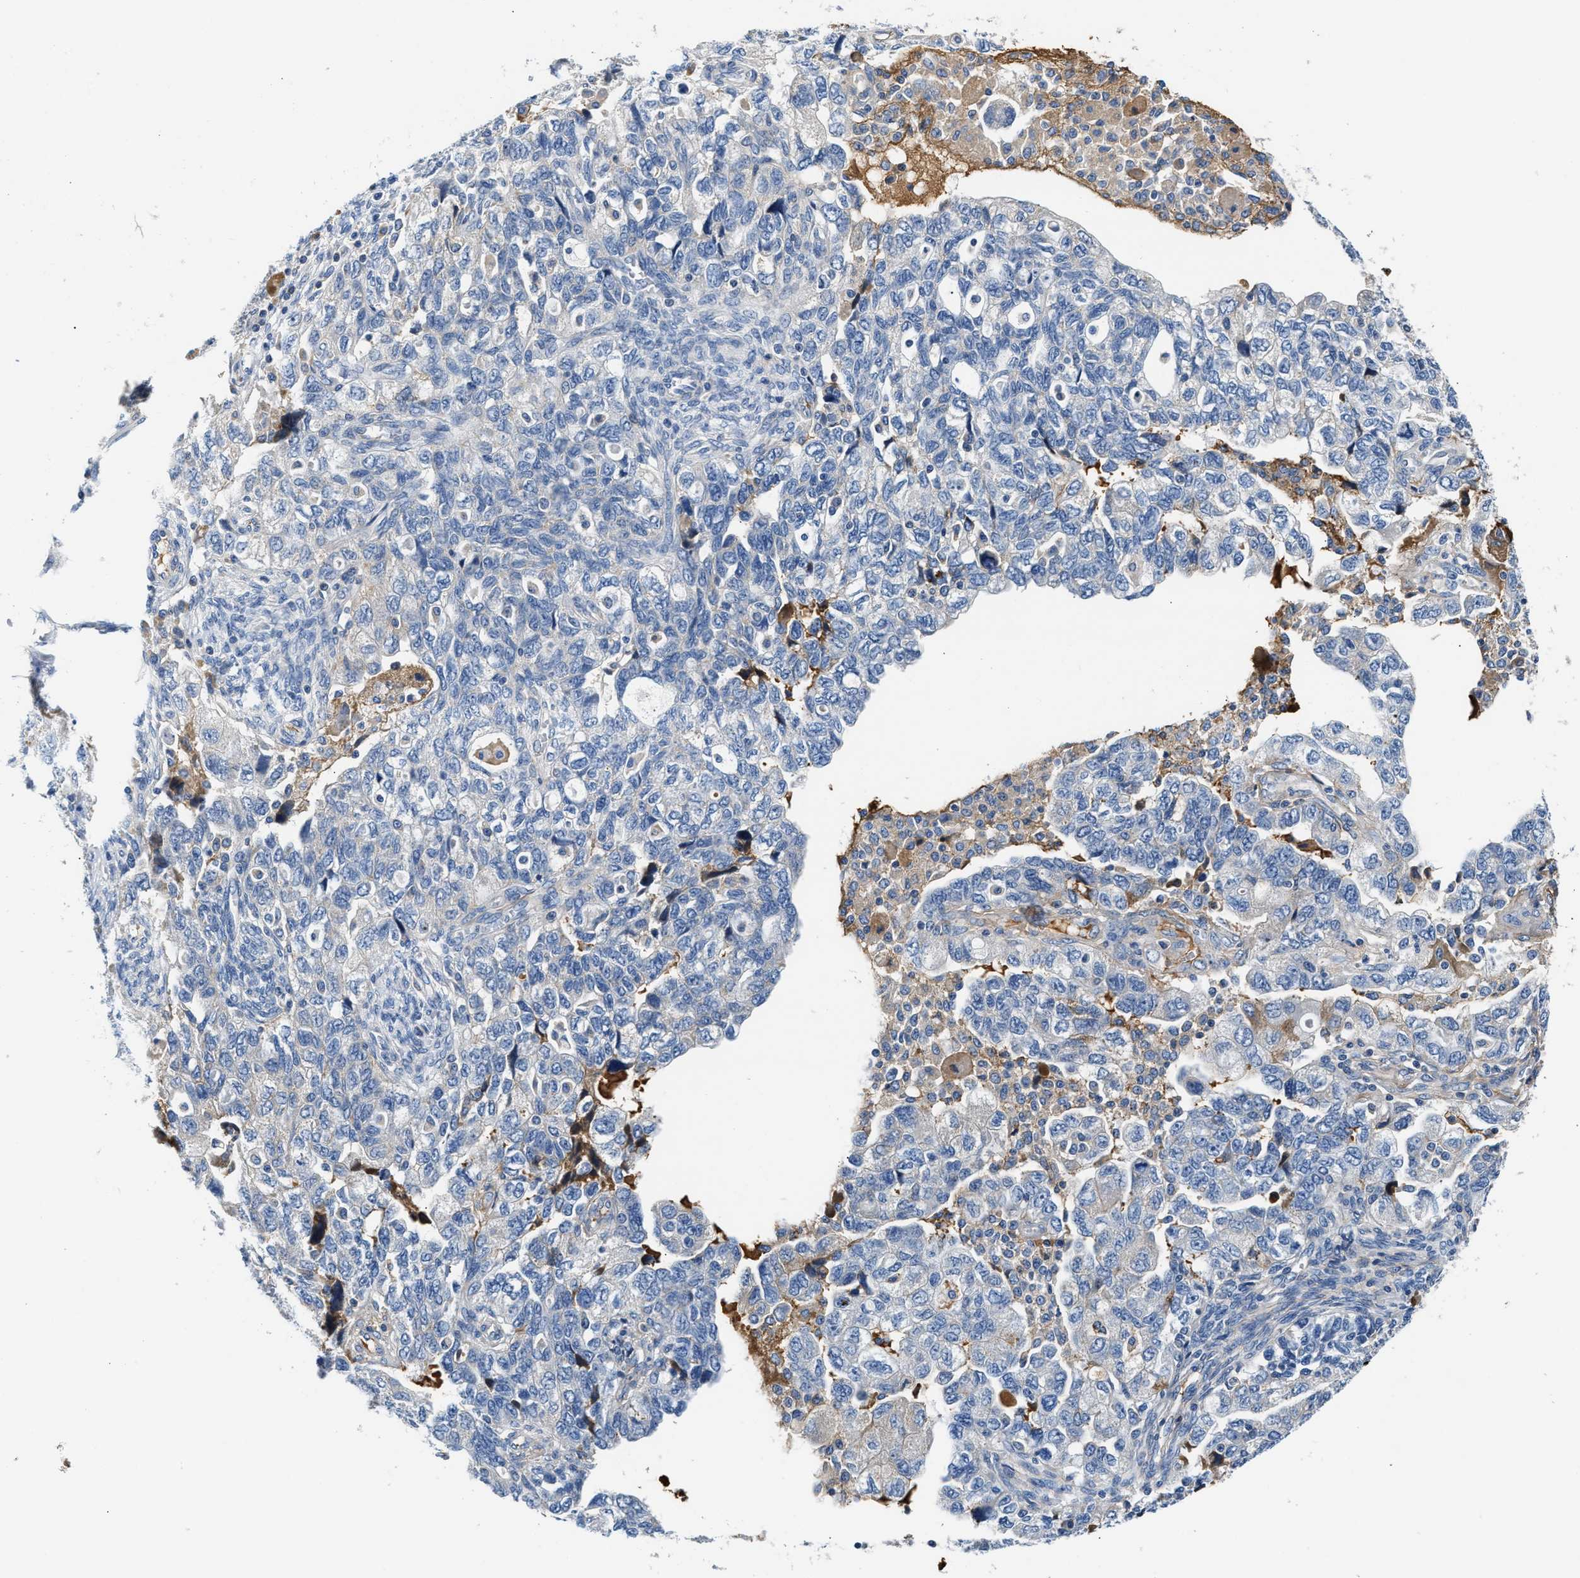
{"staining": {"intensity": "negative", "quantity": "none", "location": "none"}, "tissue": "ovarian cancer", "cell_type": "Tumor cells", "image_type": "cancer", "snomed": [{"axis": "morphology", "description": "Carcinoma, NOS"}, {"axis": "morphology", "description": "Cystadenocarcinoma, serous, NOS"}, {"axis": "topography", "description": "Ovary"}], "caption": "Tumor cells are negative for protein expression in human serous cystadenocarcinoma (ovarian).", "gene": "TUT7", "patient": {"sex": "female", "age": 69}}